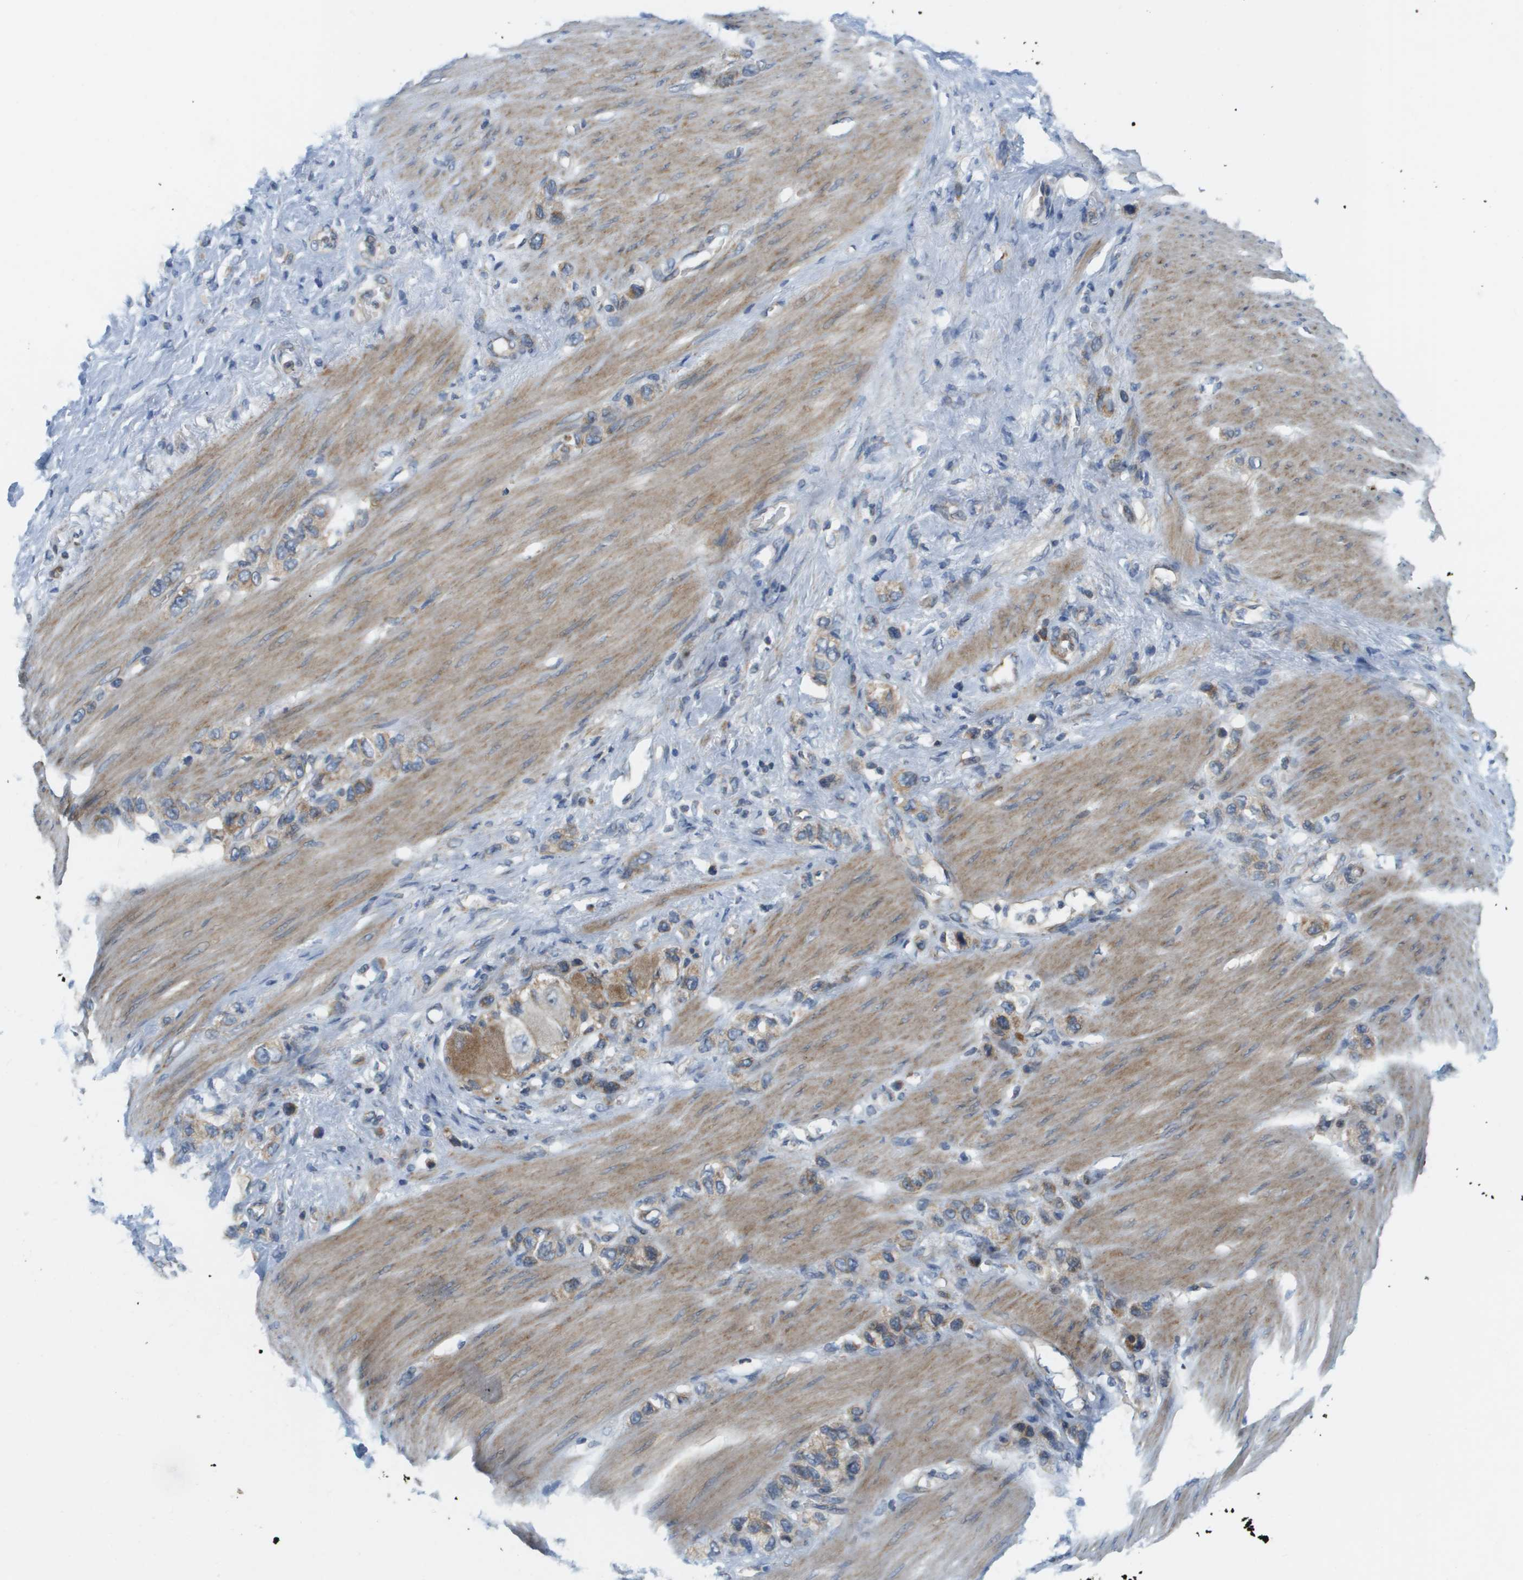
{"staining": {"intensity": "moderate", "quantity": "25%-75%", "location": "cytoplasmic/membranous"}, "tissue": "stomach cancer", "cell_type": "Tumor cells", "image_type": "cancer", "snomed": [{"axis": "morphology", "description": "Adenocarcinoma, NOS"}, {"axis": "morphology", "description": "Adenocarcinoma, High grade"}, {"axis": "topography", "description": "Stomach, upper"}, {"axis": "topography", "description": "Stomach, lower"}], "caption": "A histopathology image of human stomach cancer stained for a protein exhibits moderate cytoplasmic/membranous brown staining in tumor cells.", "gene": "KRT23", "patient": {"sex": "female", "age": 65}}